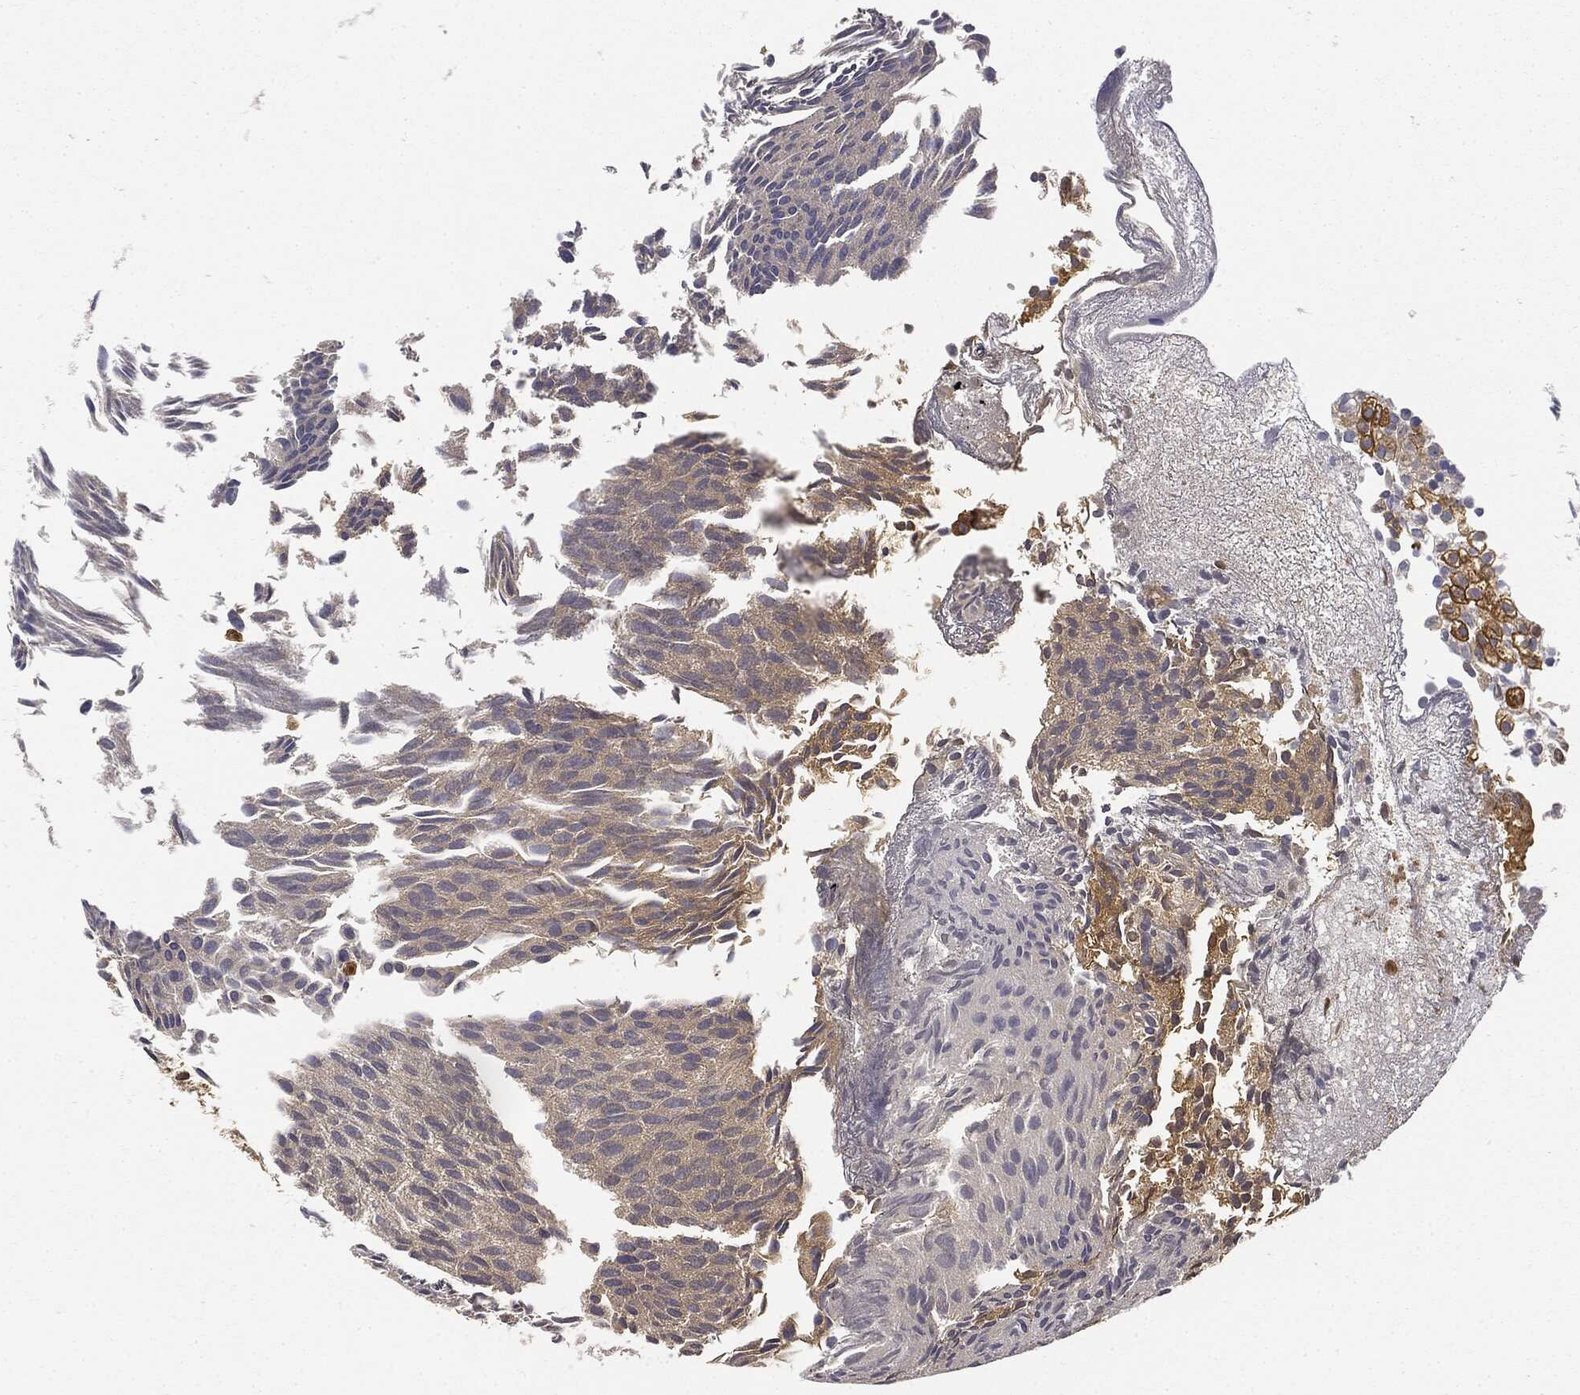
{"staining": {"intensity": "strong", "quantity": "25%-75%", "location": "cytoplasmic/membranous"}, "tissue": "urothelial cancer", "cell_type": "Tumor cells", "image_type": "cancer", "snomed": [{"axis": "morphology", "description": "Urothelial carcinoma, Low grade"}, {"axis": "topography", "description": "Urinary bladder"}], "caption": "Urothelial carcinoma (low-grade) stained for a protein displays strong cytoplasmic/membranous positivity in tumor cells. The protein is shown in brown color, while the nuclei are stained blue.", "gene": "WDR1", "patient": {"sex": "male", "age": 89}}